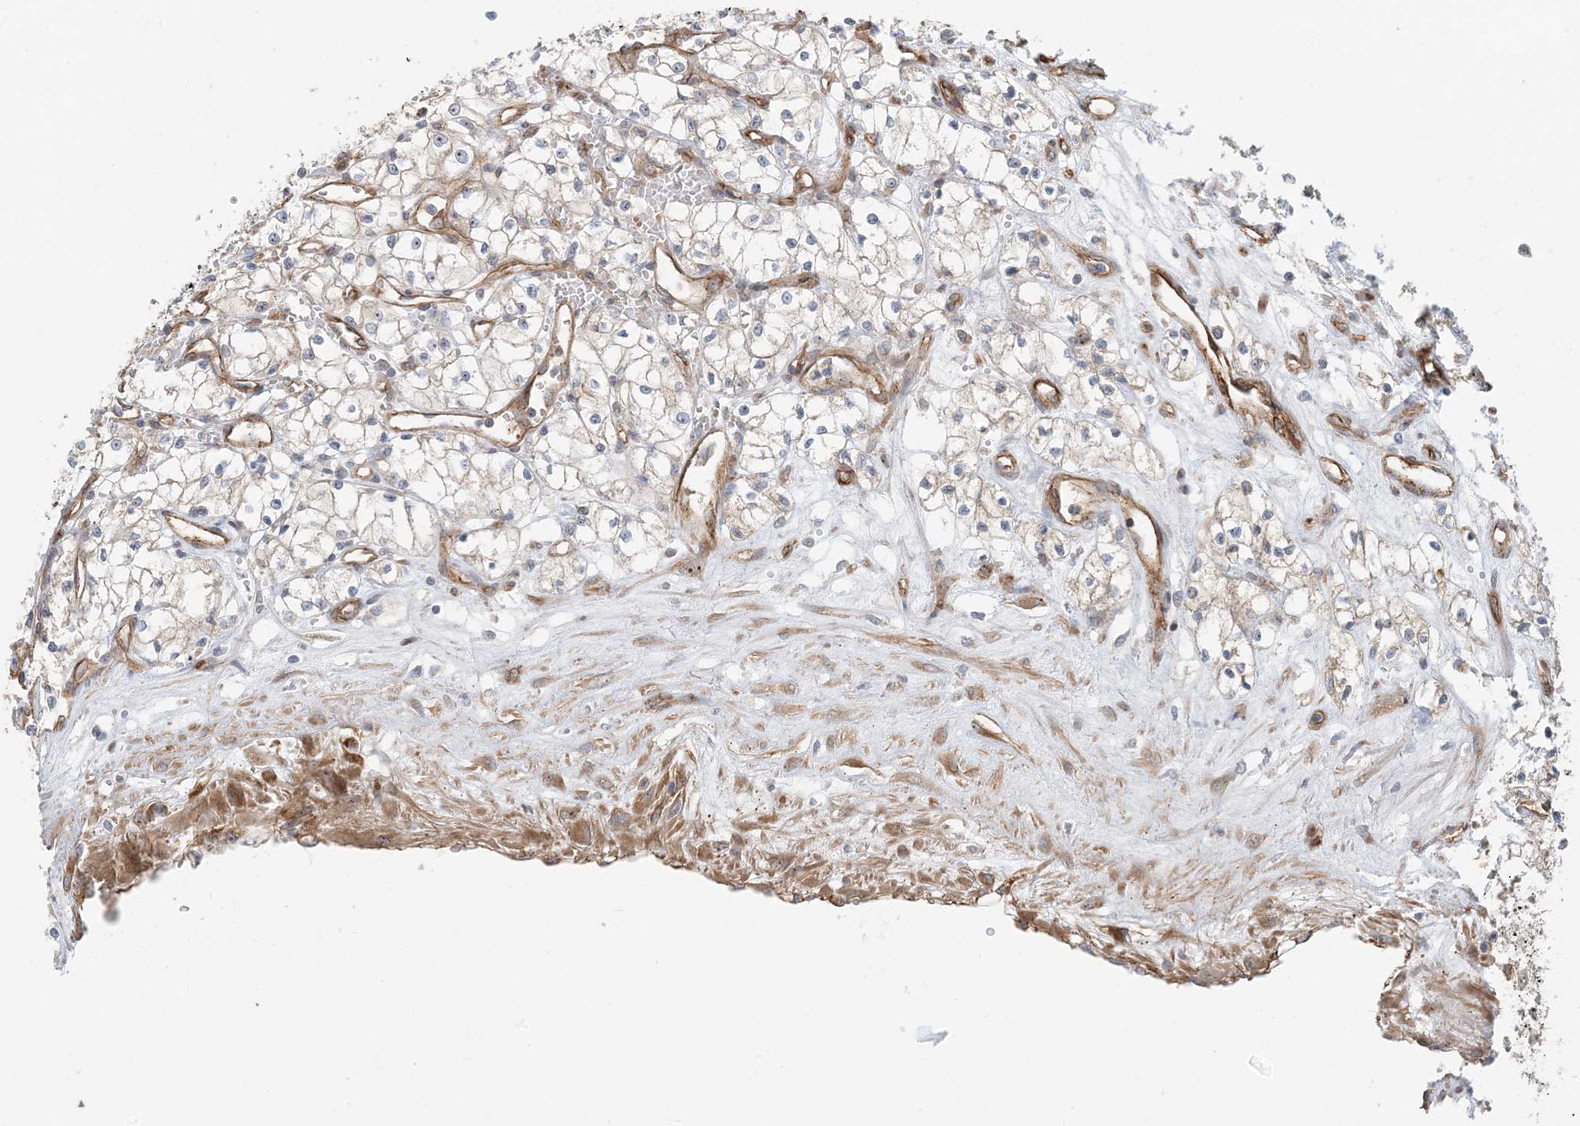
{"staining": {"intensity": "negative", "quantity": "none", "location": "none"}, "tissue": "renal cancer", "cell_type": "Tumor cells", "image_type": "cancer", "snomed": [{"axis": "morphology", "description": "Adenocarcinoma, NOS"}, {"axis": "topography", "description": "Kidney"}], "caption": "This is a histopathology image of immunohistochemistry (IHC) staining of adenocarcinoma (renal), which shows no expression in tumor cells.", "gene": "MYL5", "patient": {"sex": "male", "age": 59}}